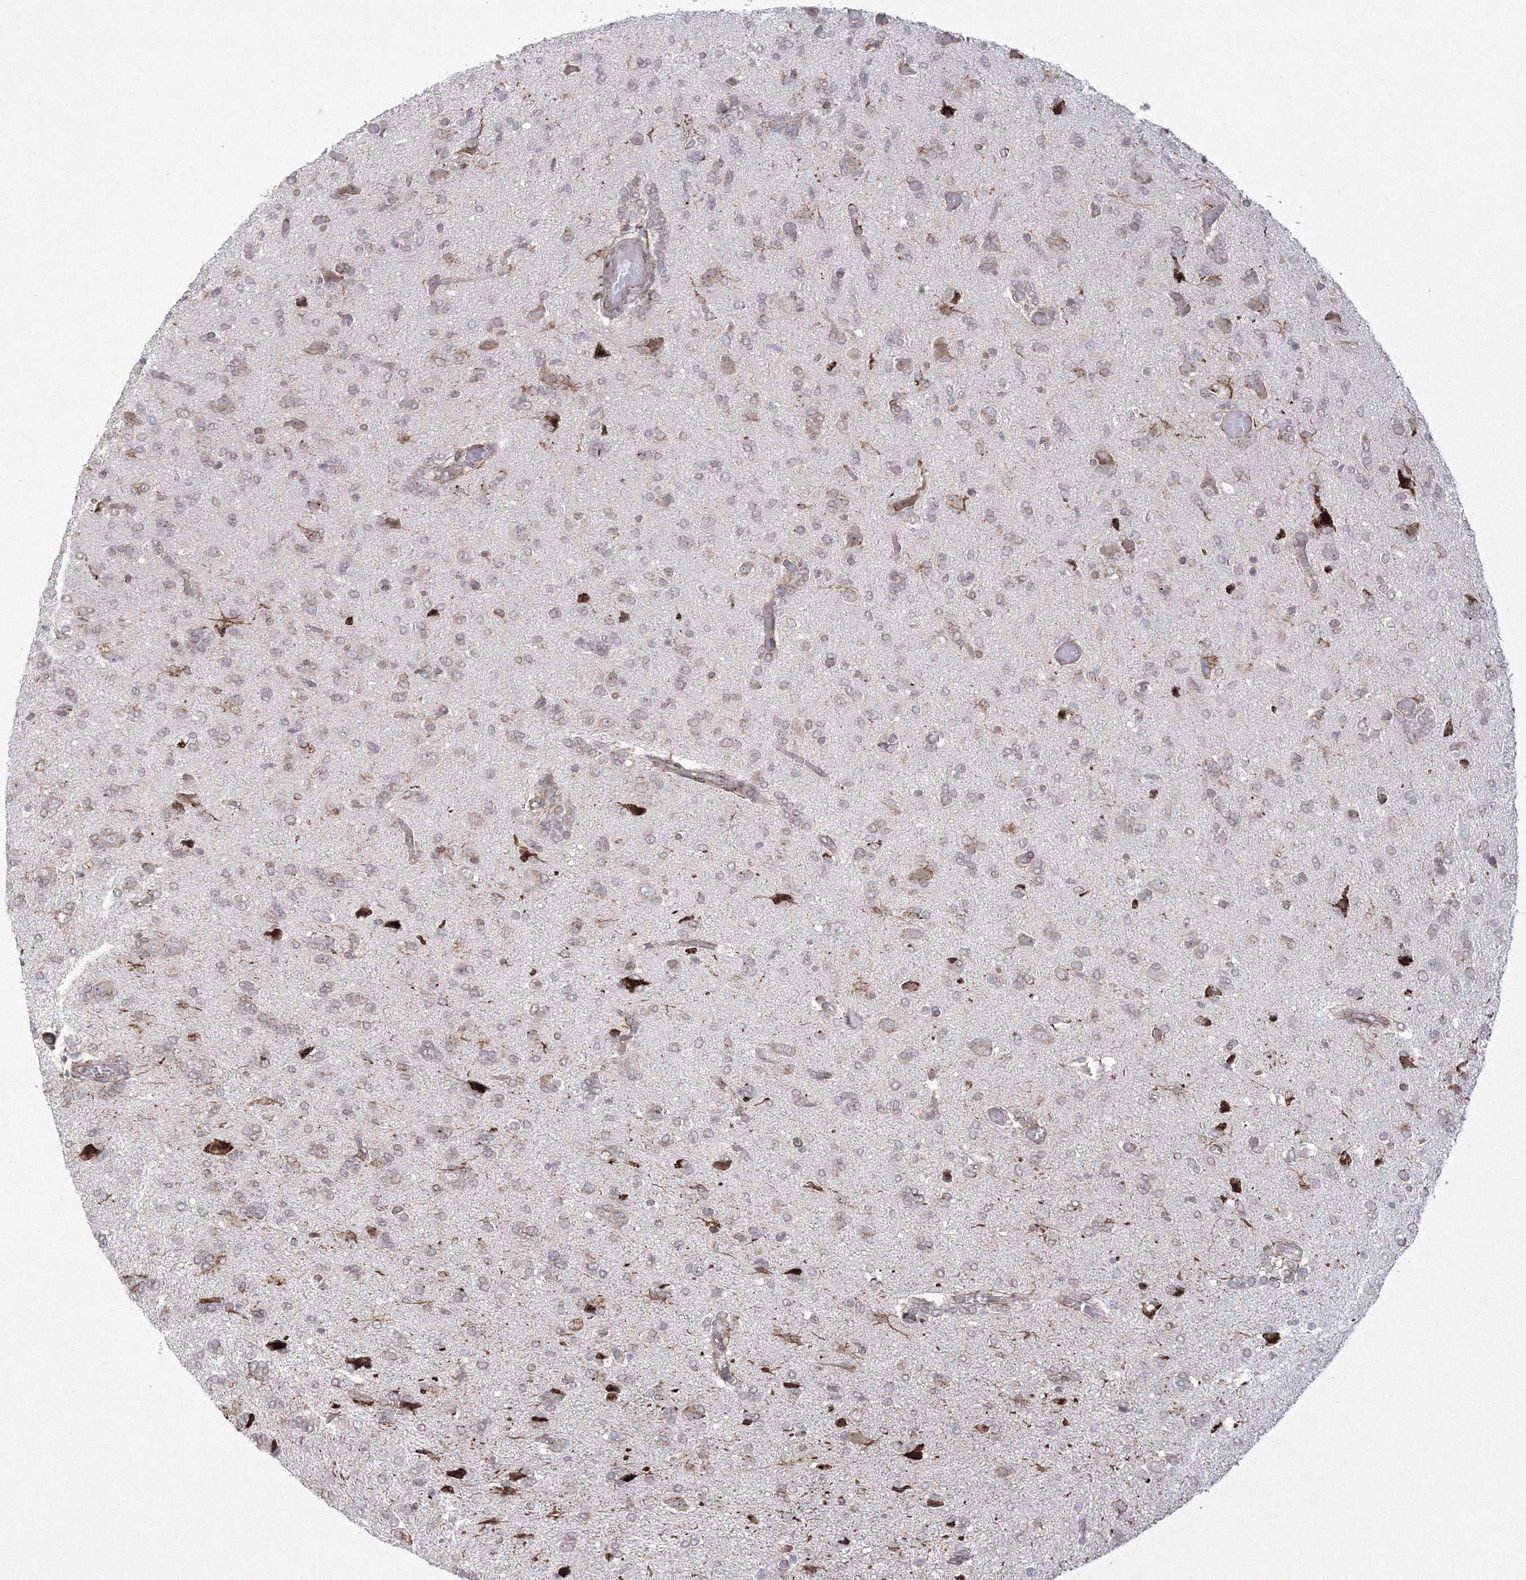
{"staining": {"intensity": "weak", "quantity": "<25%", "location": "nuclear"}, "tissue": "glioma", "cell_type": "Tumor cells", "image_type": "cancer", "snomed": [{"axis": "morphology", "description": "Glioma, malignant, High grade"}, {"axis": "topography", "description": "Brain"}], "caption": "Immunohistochemistry (IHC) of human malignant glioma (high-grade) displays no positivity in tumor cells.", "gene": "EFCAB12", "patient": {"sex": "female", "age": 59}}